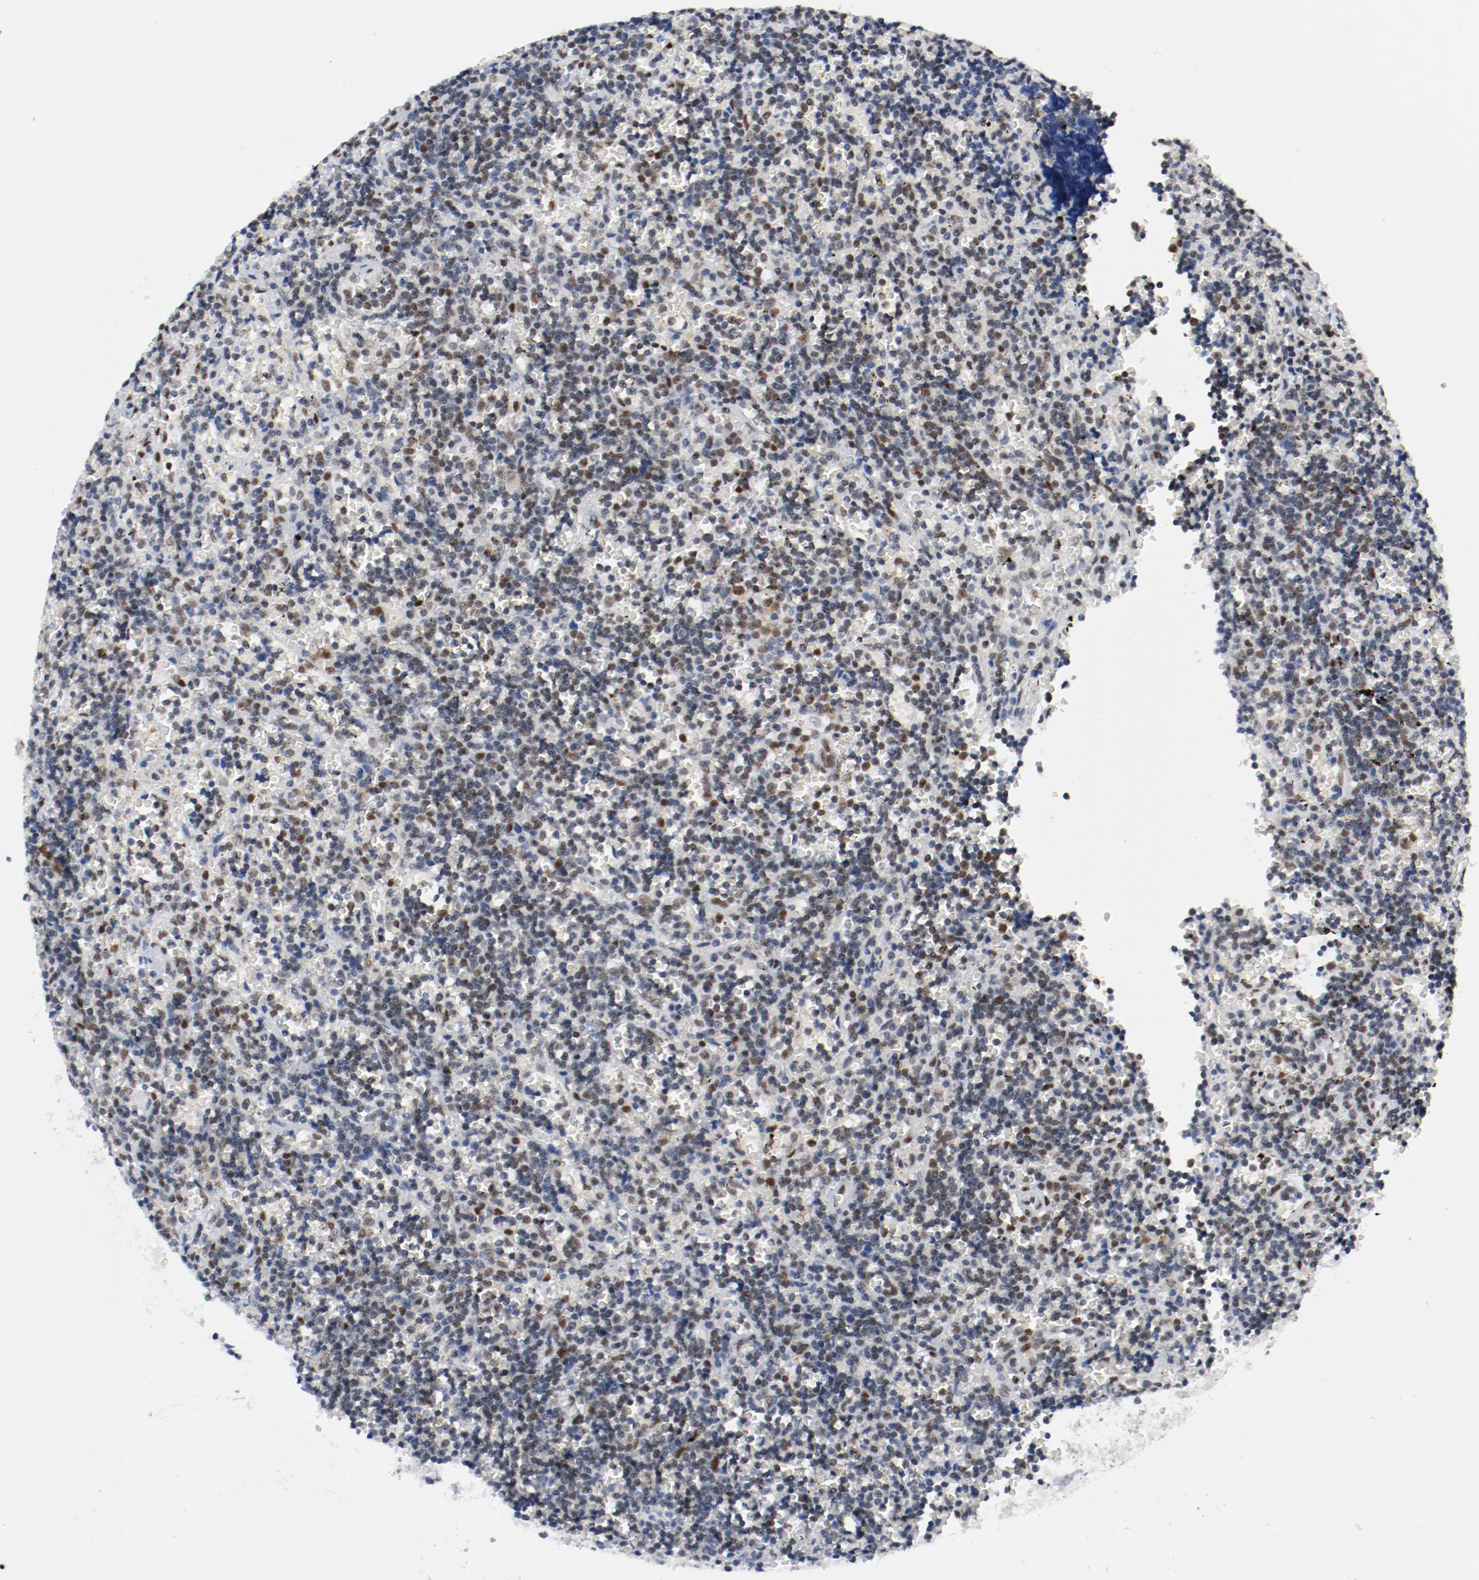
{"staining": {"intensity": "moderate", "quantity": ">75%", "location": "nuclear"}, "tissue": "lymphoma", "cell_type": "Tumor cells", "image_type": "cancer", "snomed": [{"axis": "morphology", "description": "Malignant lymphoma, non-Hodgkin's type, Low grade"}, {"axis": "topography", "description": "Spleen"}], "caption": "Lymphoma stained with a protein marker reveals moderate staining in tumor cells.", "gene": "ARNT", "patient": {"sex": "male", "age": 60}}